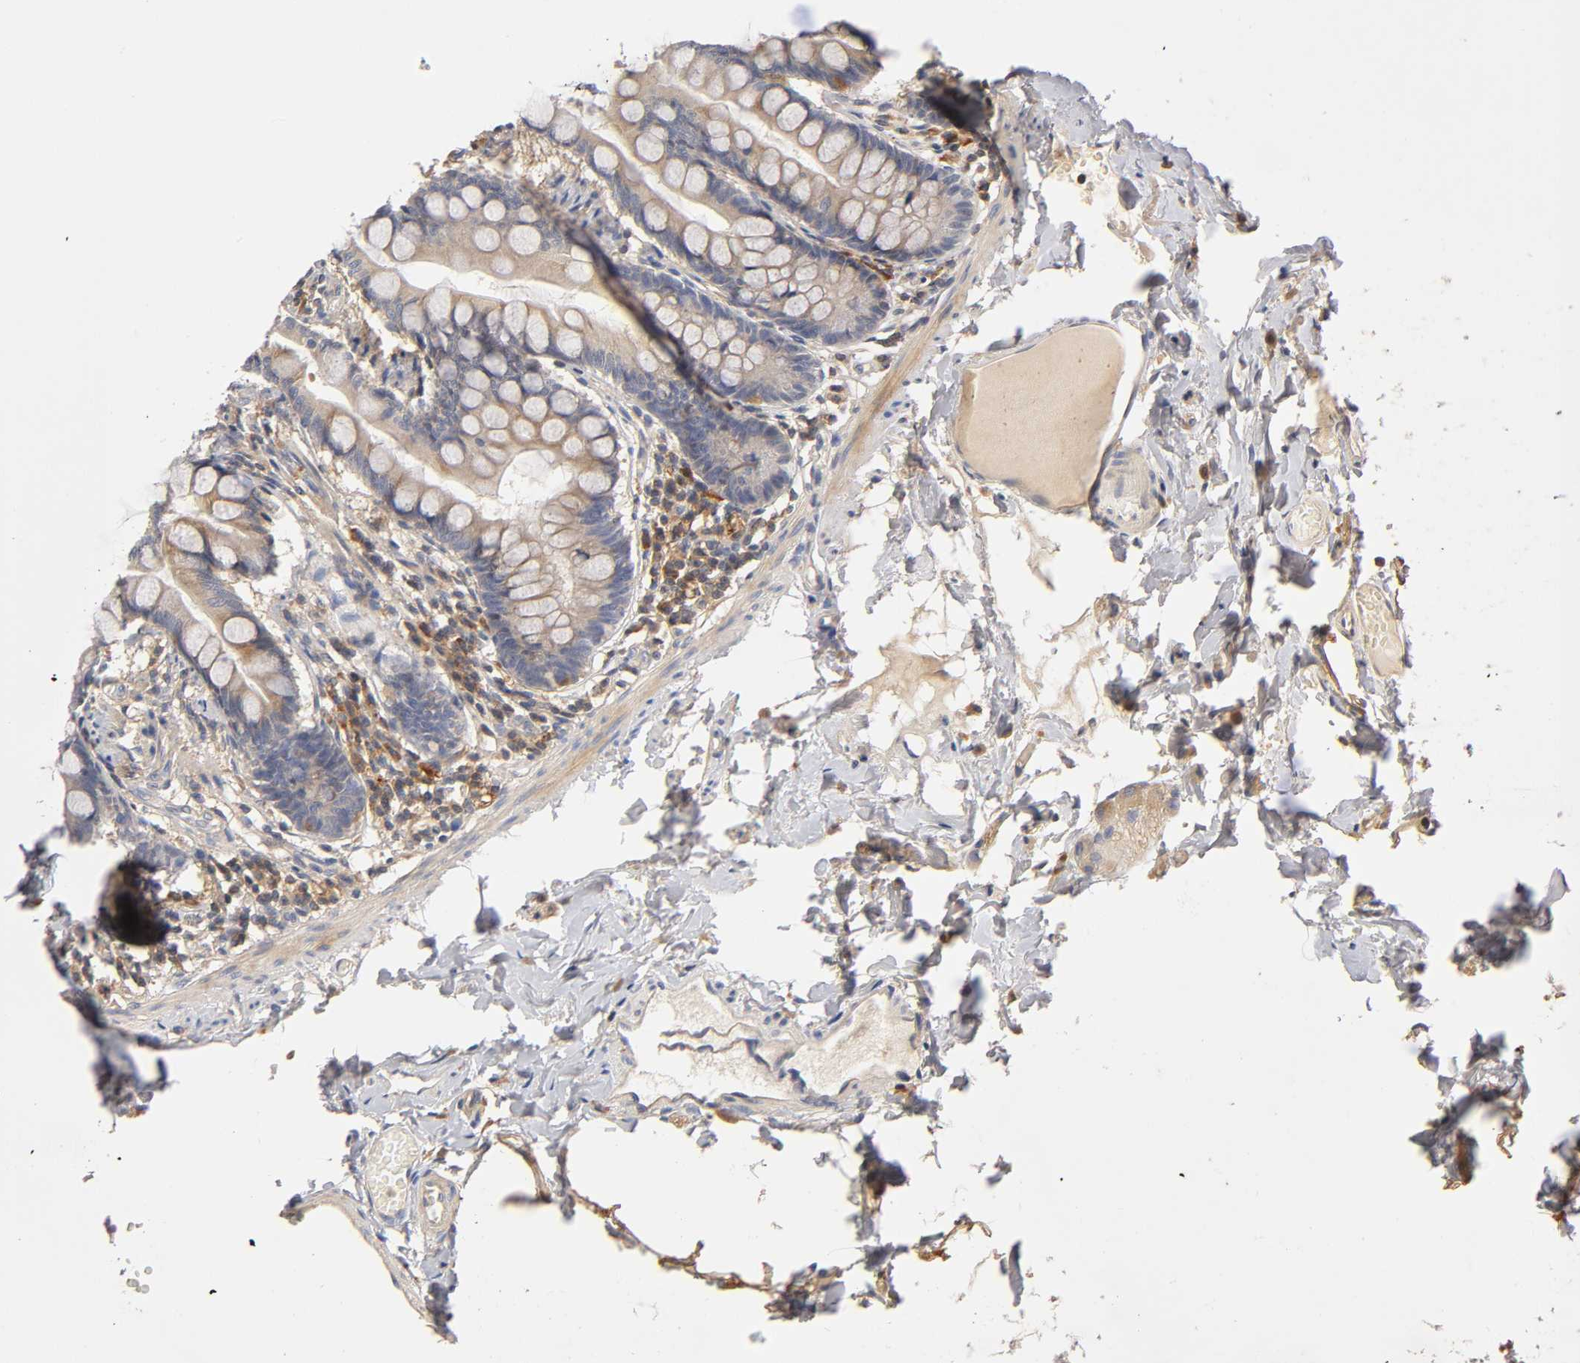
{"staining": {"intensity": "weak", "quantity": ">75%", "location": "cytoplasmic/membranous"}, "tissue": "small intestine", "cell_type": "Glandular cells", "image_type": "normal", "snomed": [{"axis": "morphology", "description": "Normal tissue, NOS"}, {"axis": "topography", "description": "Small intestine"}], "caption": "Immunohistochemical staining of unremarkable small intestine reveals low levels of weak cytoplasmic/membranous expression in about >75% of glandular cells. (DAB IHC with brightfield microscopy, high magnification).", "gene": "RHOA", "patient": {"sex": "male", "age": 41}}